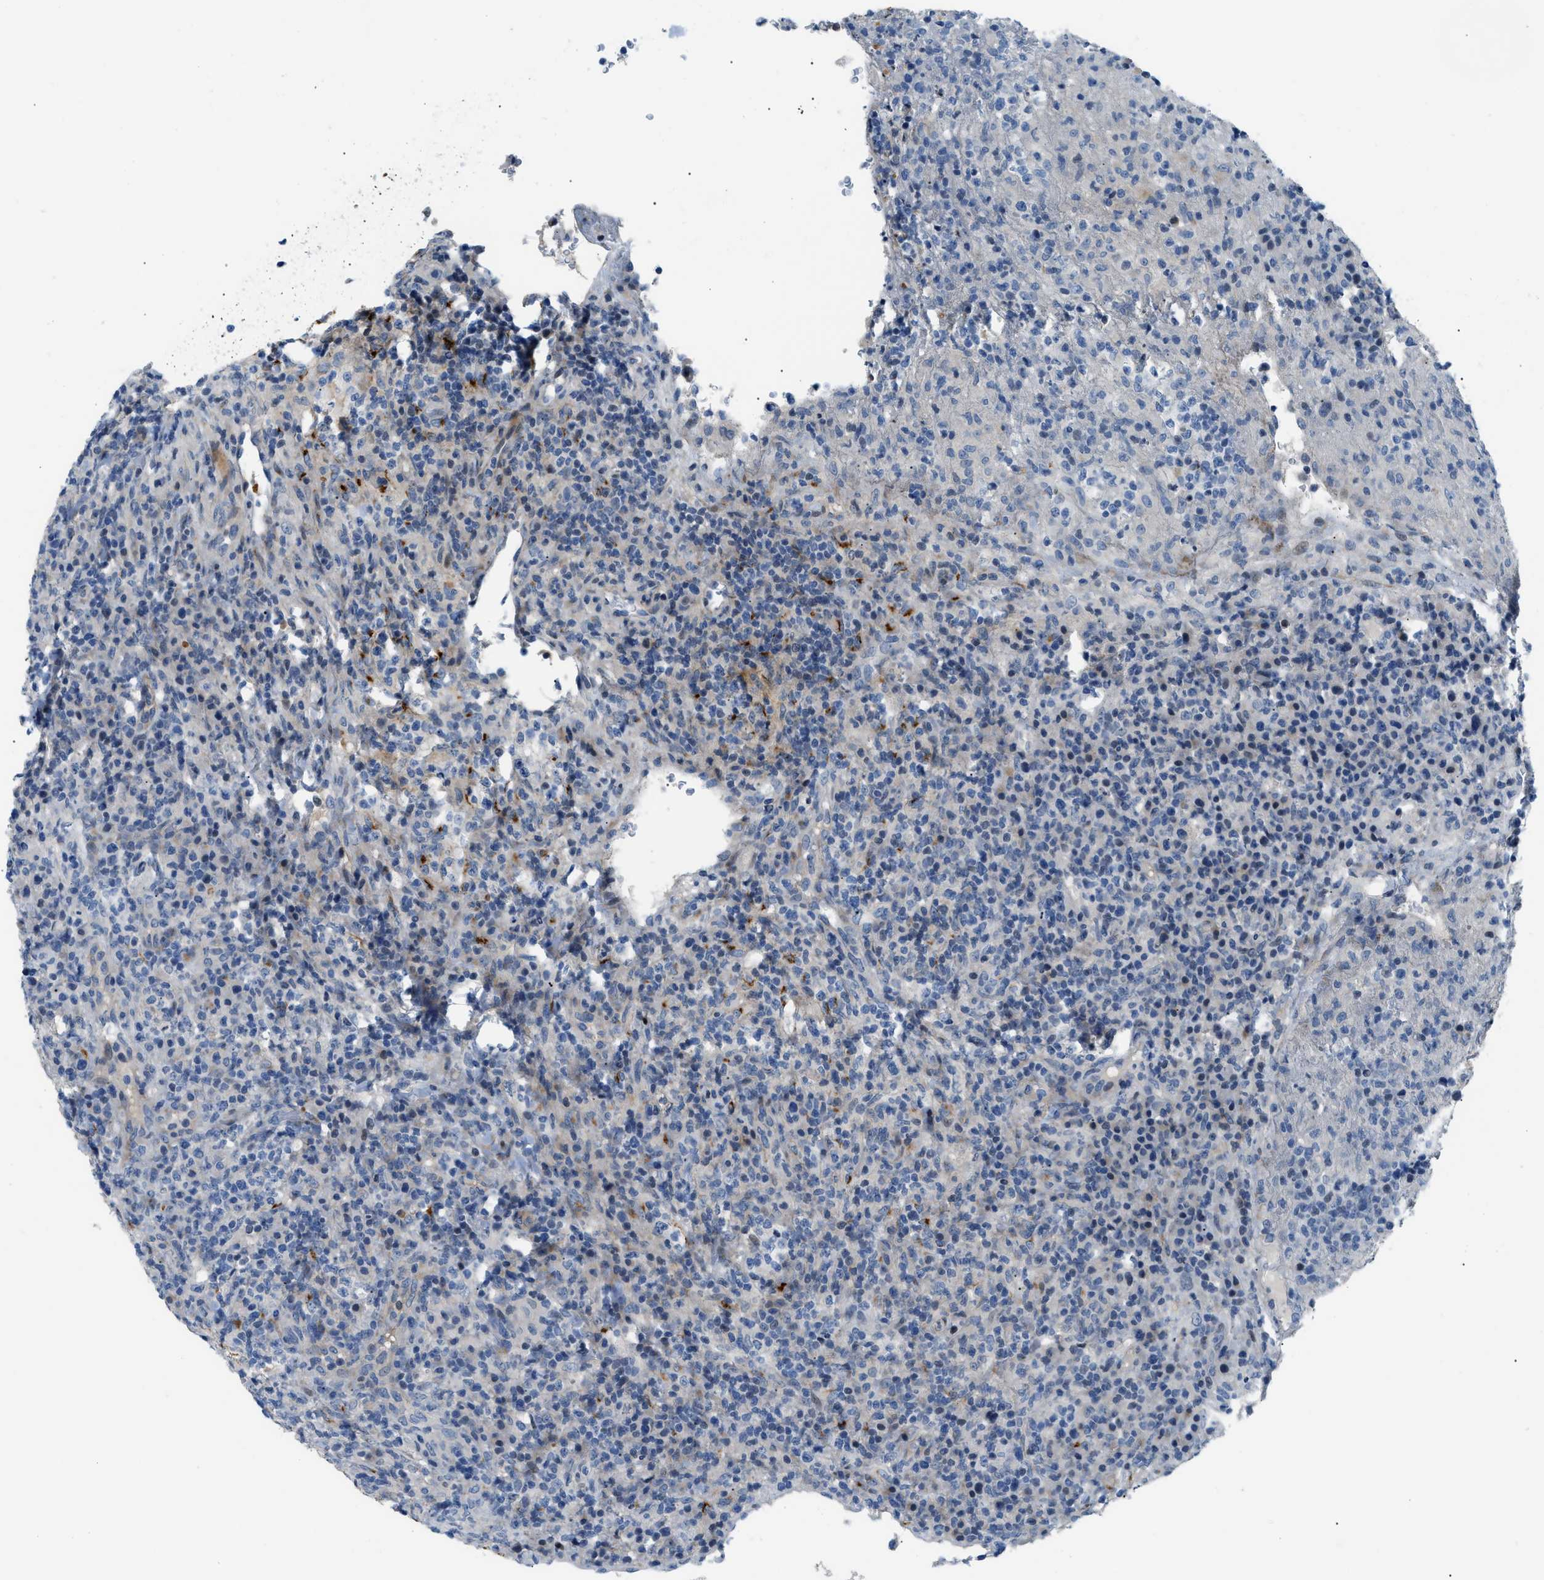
{"staining": {"intensity": "weak", "quantity": "<25%", "location": "nuclear"}, "tissue": "lymphoma", "cell_type": "Tumor cells", "image_type": "cancer", "snomed": [{"axis": "morphology", "description": "Malignant lymphoma, non-Hodgkin's type, High grade"}, {"axis": "topography", "description": "Lymph node"}], "caption": "The image exhibits no staining of tumor cells in malignant lymphoma, non-Hodgkin's type (high-grade).", "gene": "FDCSP", "patient": {"sex": "female", "age": 76}}